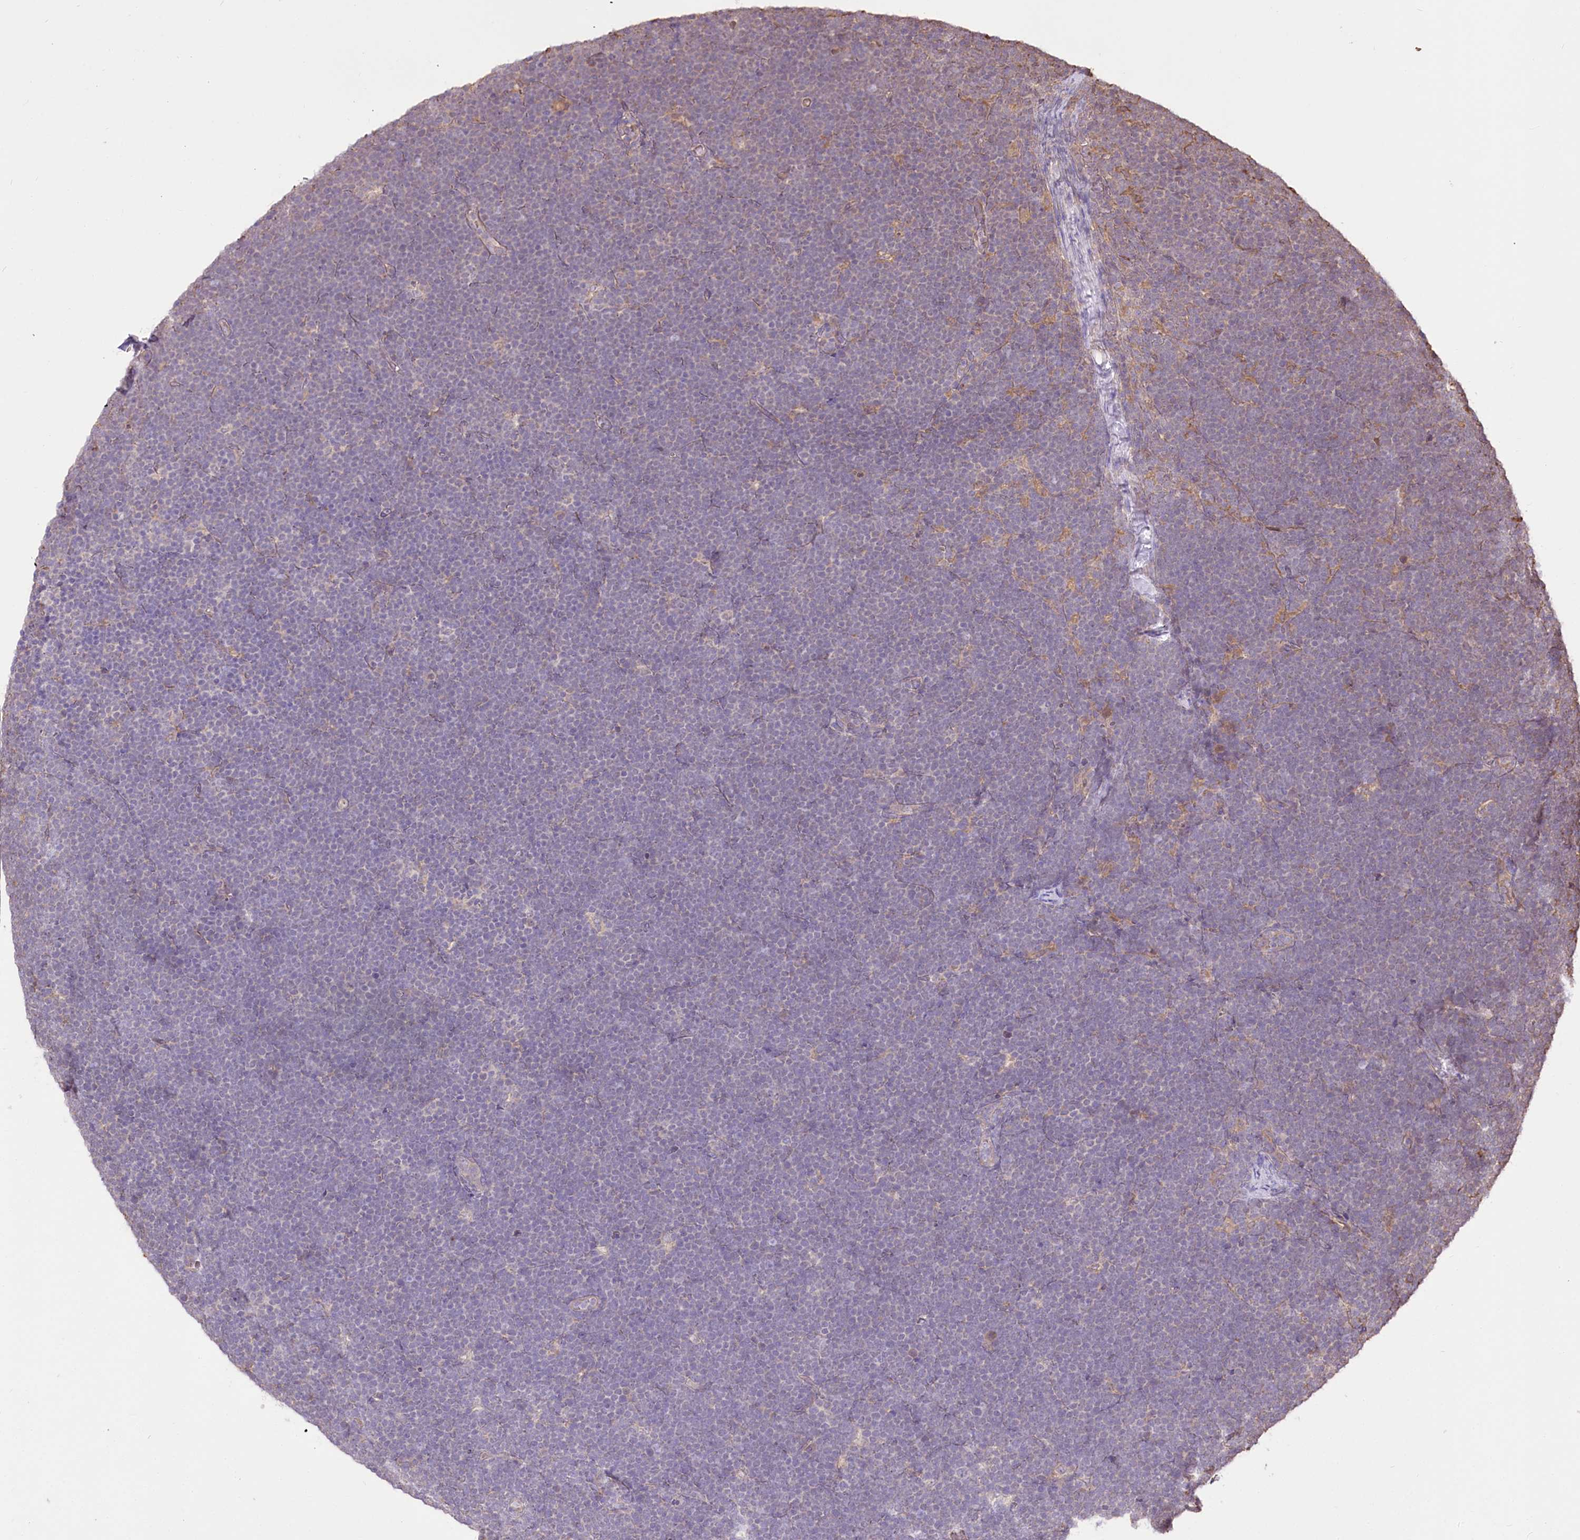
{"staining": {"intensity": "negative", "quantity": "none", "location": "none"}, "tissue": "lymphoma", "cell_type": "Tumor cells", "image_type": "cancer", "snomed": [{"axis": "morphology", "description": "Malignant lymphoma, non-Hodgkin's type, High grade"}, {"axis": "topography", "description": "Lymph node"}], "caption": "Immunohistochemistry of human high-grade malignant lymphoma, non-Hodgkin's type shows no positivity in tumor cells.", "gene": "R3HDM2", "patient": {"sex": "male", "age": 13}}